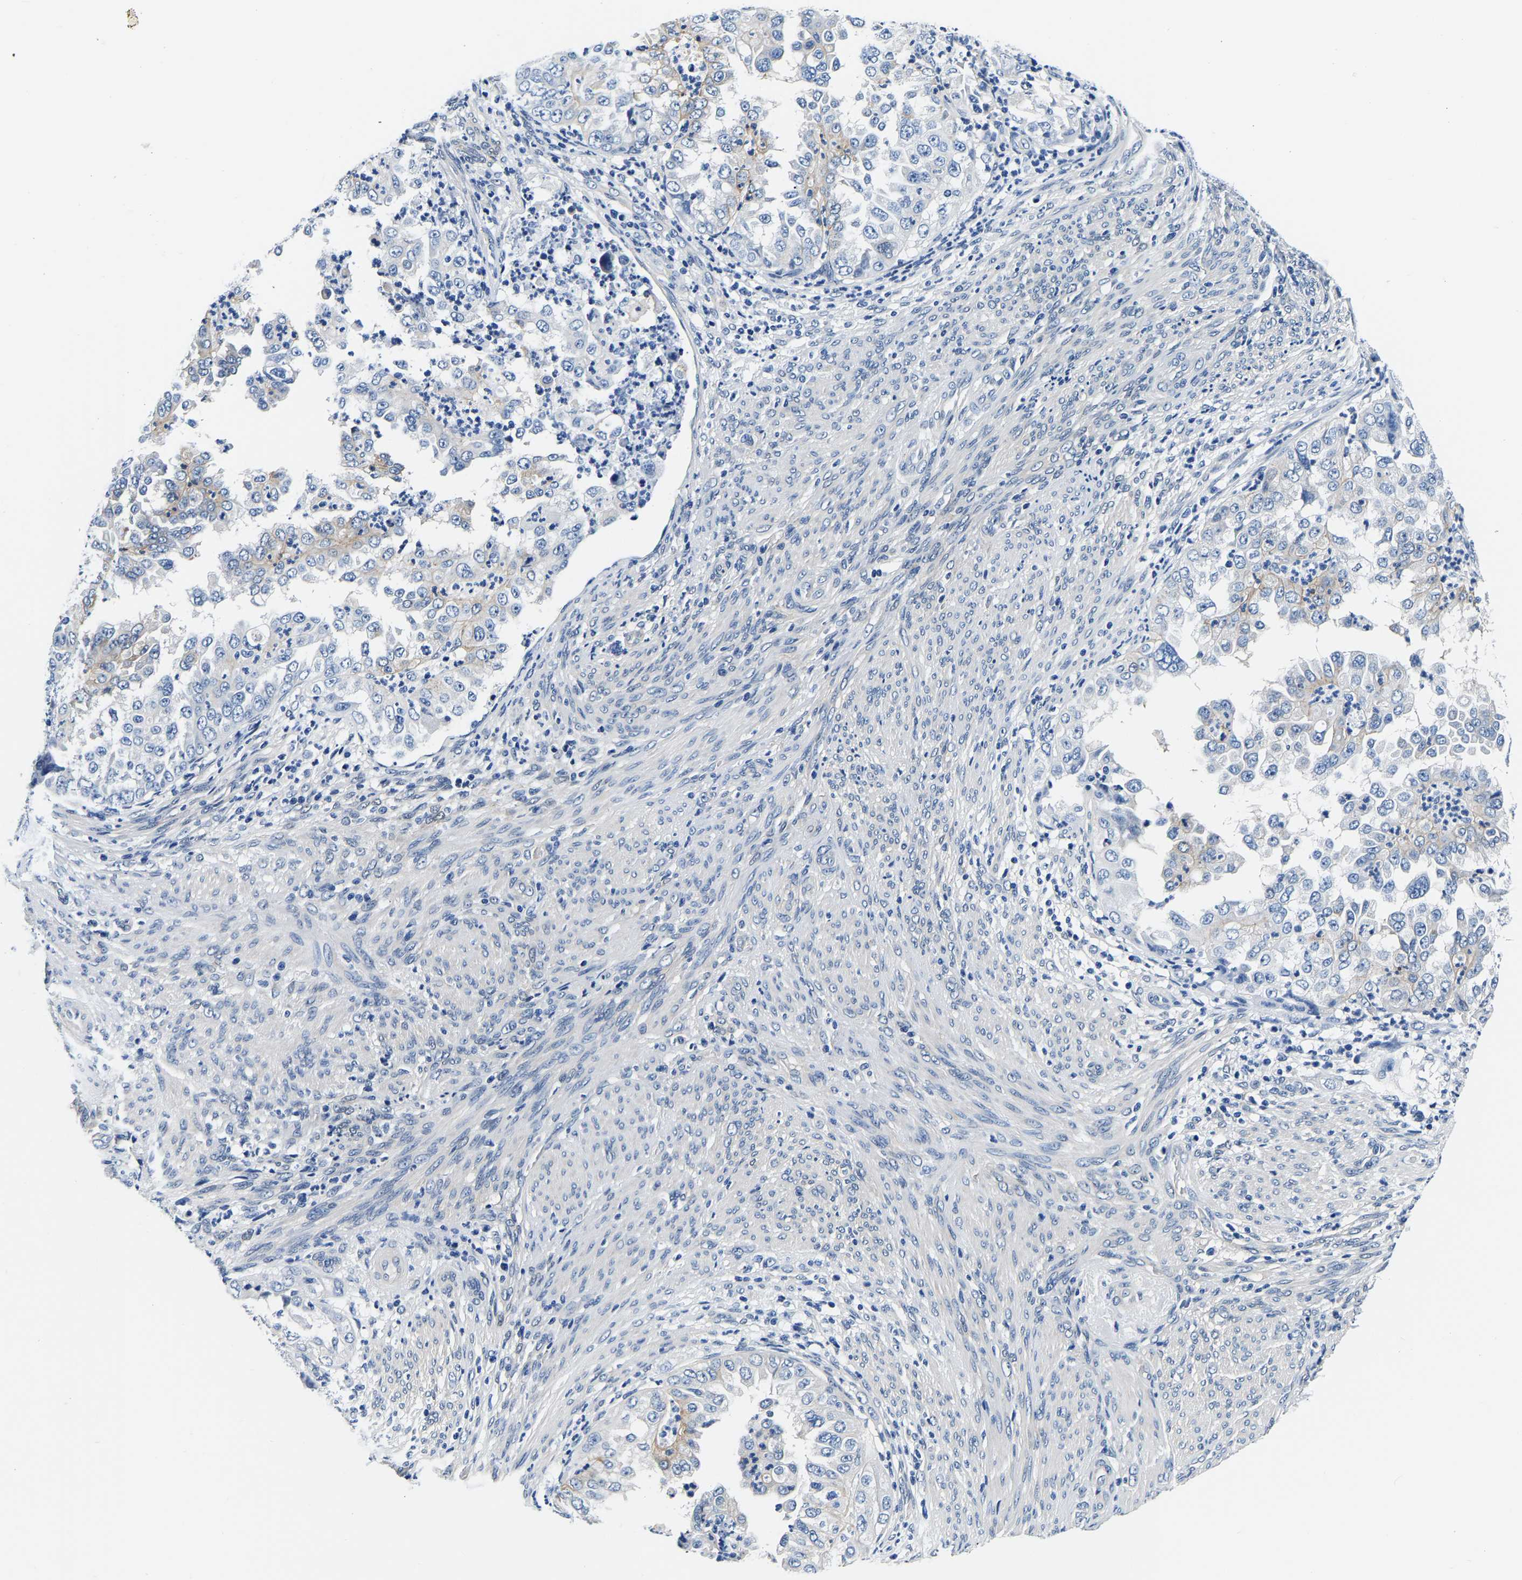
{"staining": {"intensity": "moderate", "quantity": "<25%", "location": "cytoplasmic/membranous"}, "tissue": "endometrial cancer", "cell_type": "Tumor cells", "image_type": "cancer", "snomed": [{"axis": "morphology", "description": "Adenocarcinoma, NOS"}, {"axis": "topography", "description": "Endometrium"}], "caption": "The photomicrograph reveals staining of endometrial cancer, revealing moderate cytoplasmic/membranous protein positivity (brown color) within tumor cells. The protein is shown in brown color, while the nuclei are stained blue.", "gene": "ACO1", "patient": {"sex": "female", "age": 85}}